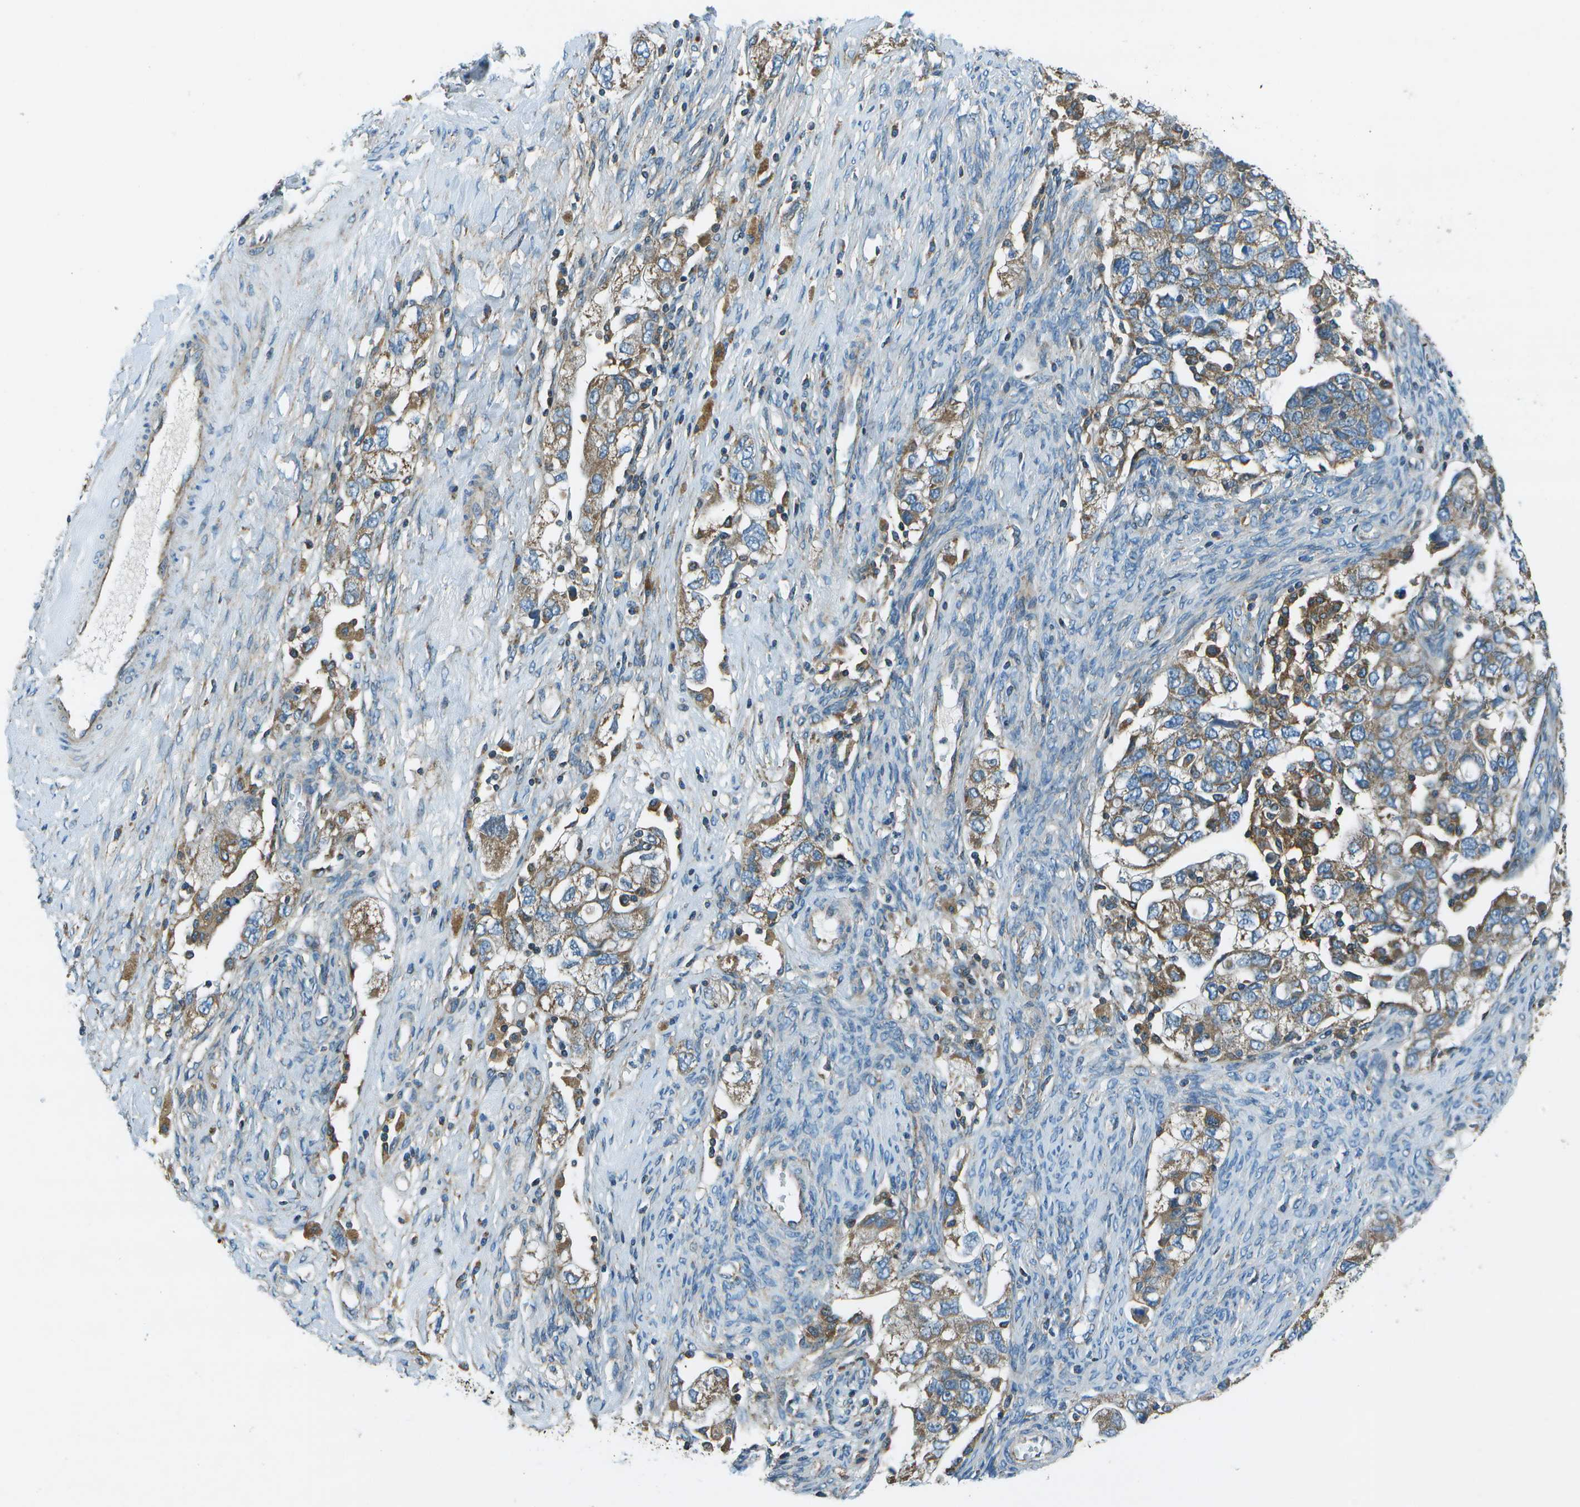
{"staining": {"intensity": "moderate", "quantity": "25%-75%", "location": "cytoplasmic/membranous"}, "tissue": "ovarian cancer", "cell_type": "Tumor cells", "image_type": "cancer", "snomed": [{"axis": "morphology", "description": "Carcinoma, NOS"}, {"axis": "morphology", "description": "Cystadenocarcinoma, serous, NOS"}, {"axis": "topography", "description": "Ovary"}], "caption": "Ovarian cancer stained with a brown dye reveals moderate cytoplasmic/membranous positive staining in about 25%-75% of tumor cells.", "gene": "TMEM51", "patient": {"sex": "female", "age": 69}}